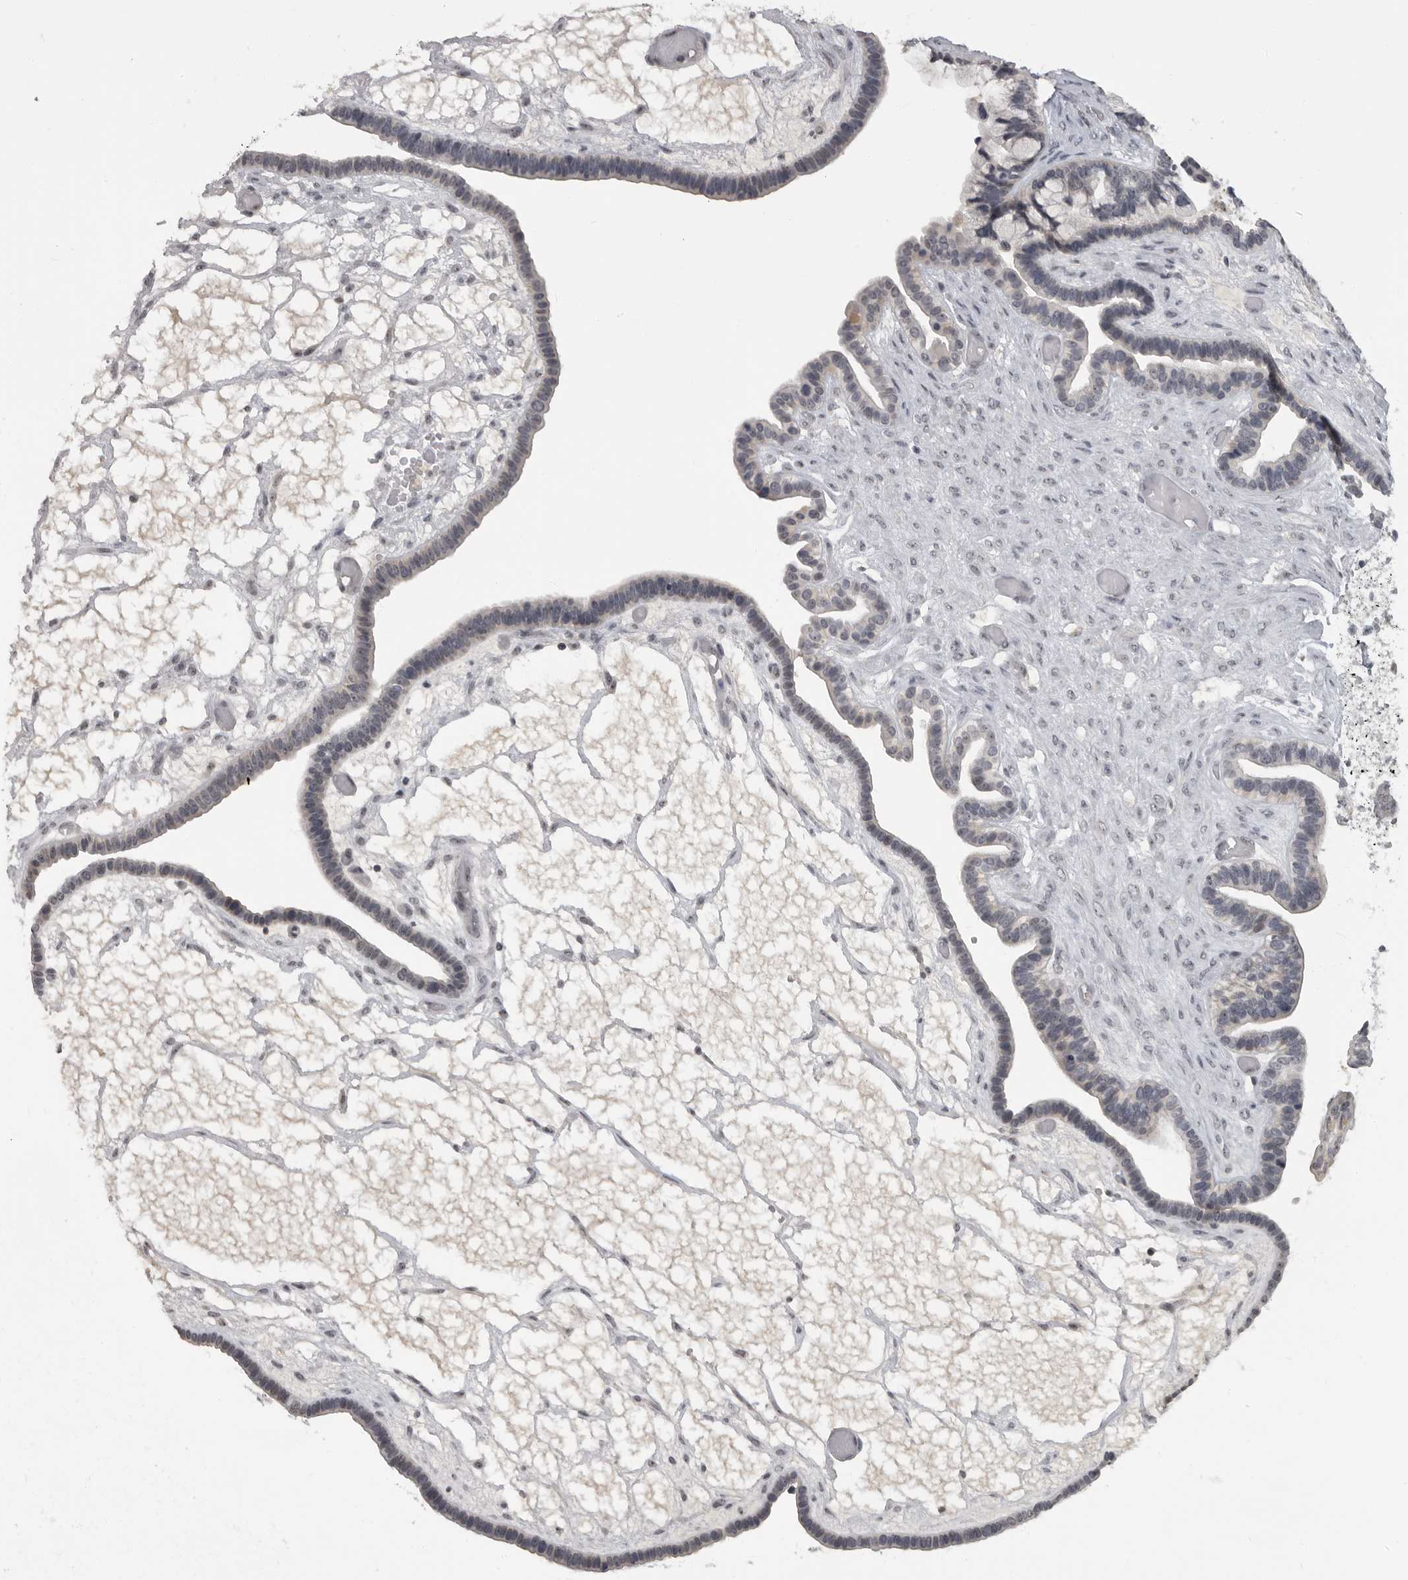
{"staining": {"intensity": "negative", "quantity": "none", "location": "none"}, "tissue": "ovarian cancer", "cell_type": "Tumor cells", "image_type": "cancer", "snomed": [{"axis": "morphology", "description": "Cystadenocarcinoma, serous, NOS"}, {"axis": "topography", "description": "Ovary"}], "caption": "This photomicrograph is of serous cystadenocarcinoma (ovarian) stained with immunohistochemistry (IHC) to label a protein in brown with the nuclei are counter-stained blue. There is no expression in tumor cells. (DAB immunohistochemistry (IHC), high magnification).", "gene": "MRTO4", "patient": {"sex": "female", "age": 56}}